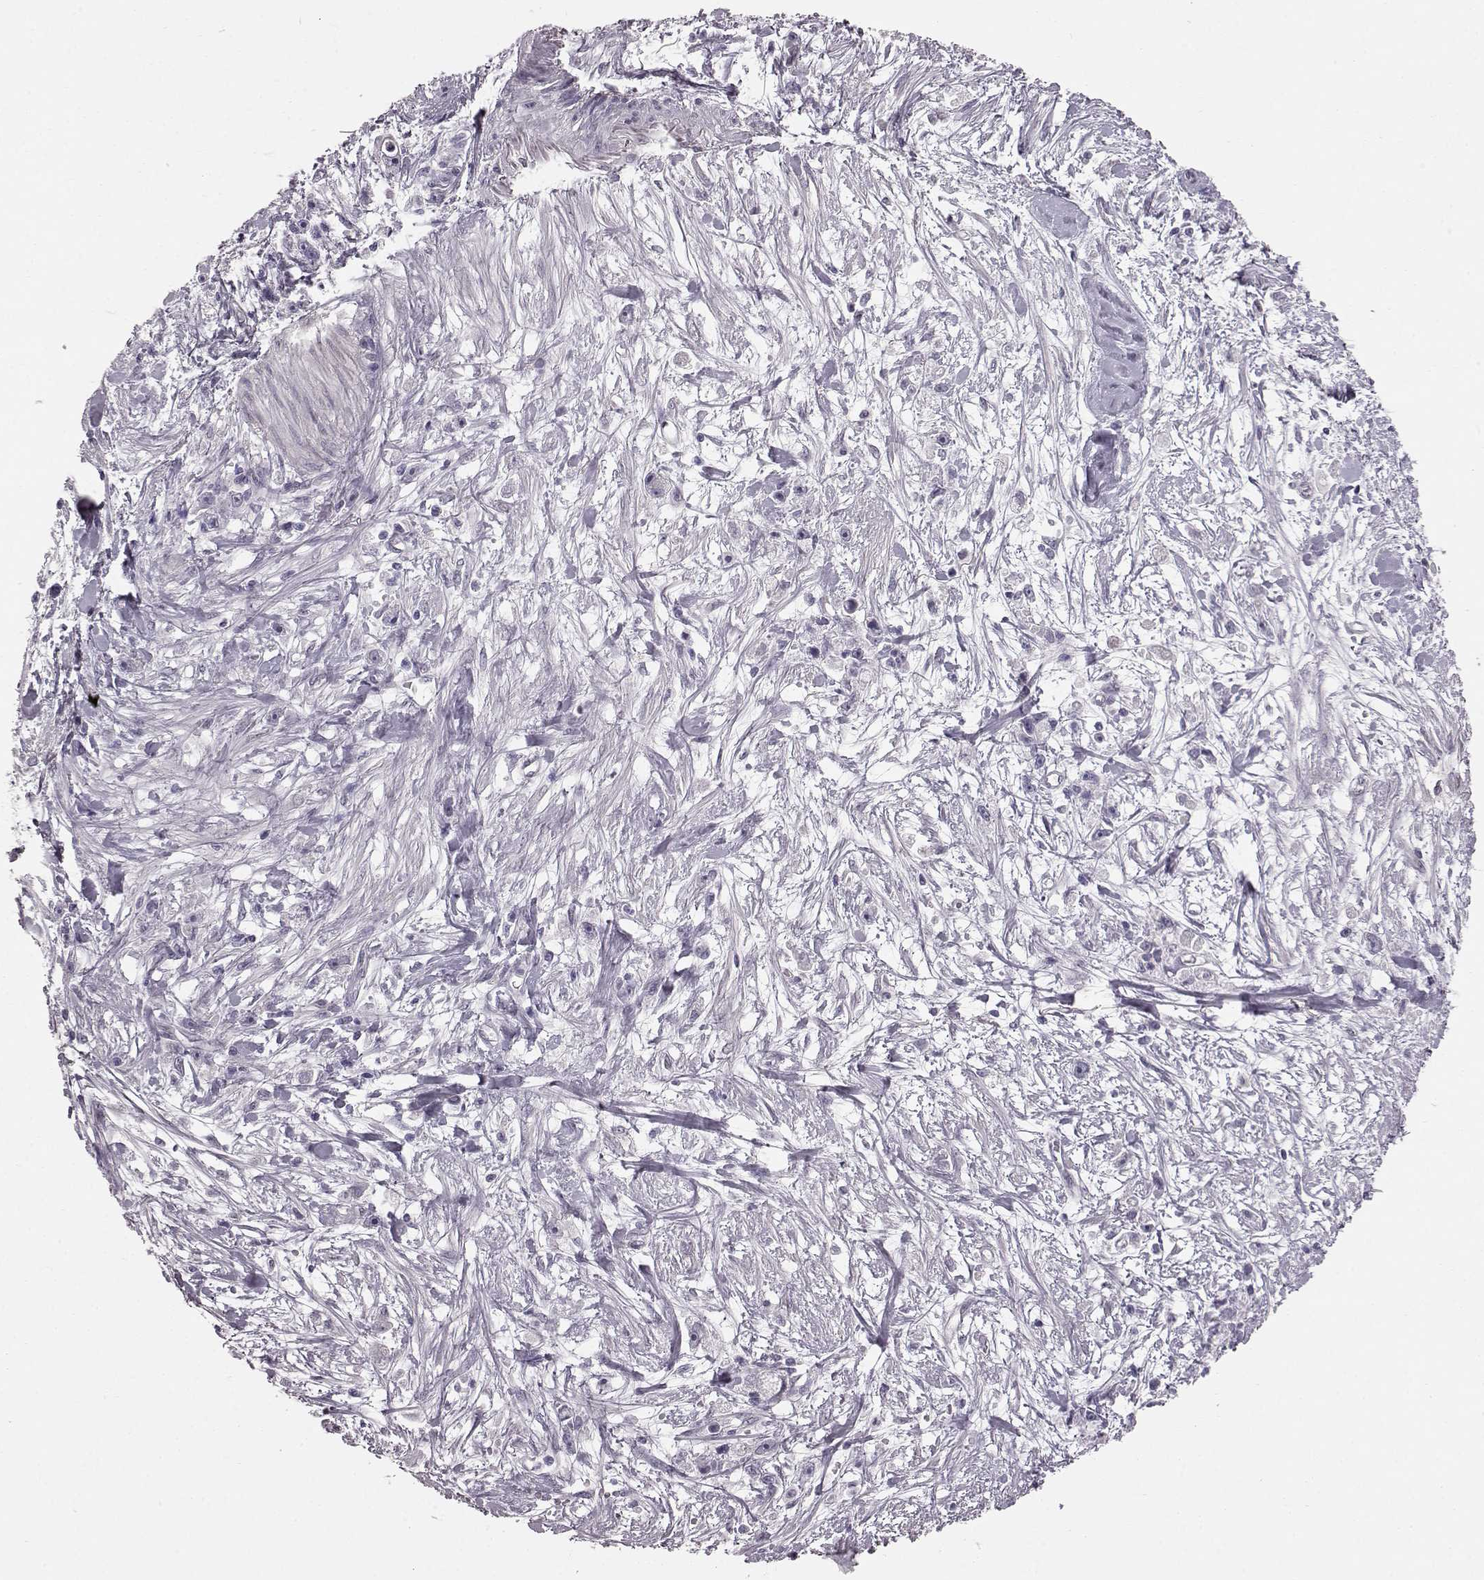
{"staining": {"intensity": "negative", "quantity": "none", "location": "none"}, "tissue": "stomach cancer", "cell_type": "Tumor cells", "image_type": "cancer", "snomed": [{"axis": "morphology", "description": "Adenocarcinoma, NOS"}, {"axis": "topography", "description": "Stomach"}], "caption": "This is a micrograph of IHC staining of stomach cancer, which shows no staining in tumor cells. (Brightfield microscopy of DAB (3,3'-diaminobenzidine) immunohistochemistry (IHC) at high magnification).", "gene": "TCHHL1", "patient": {"sex": "female", "age": 59}}